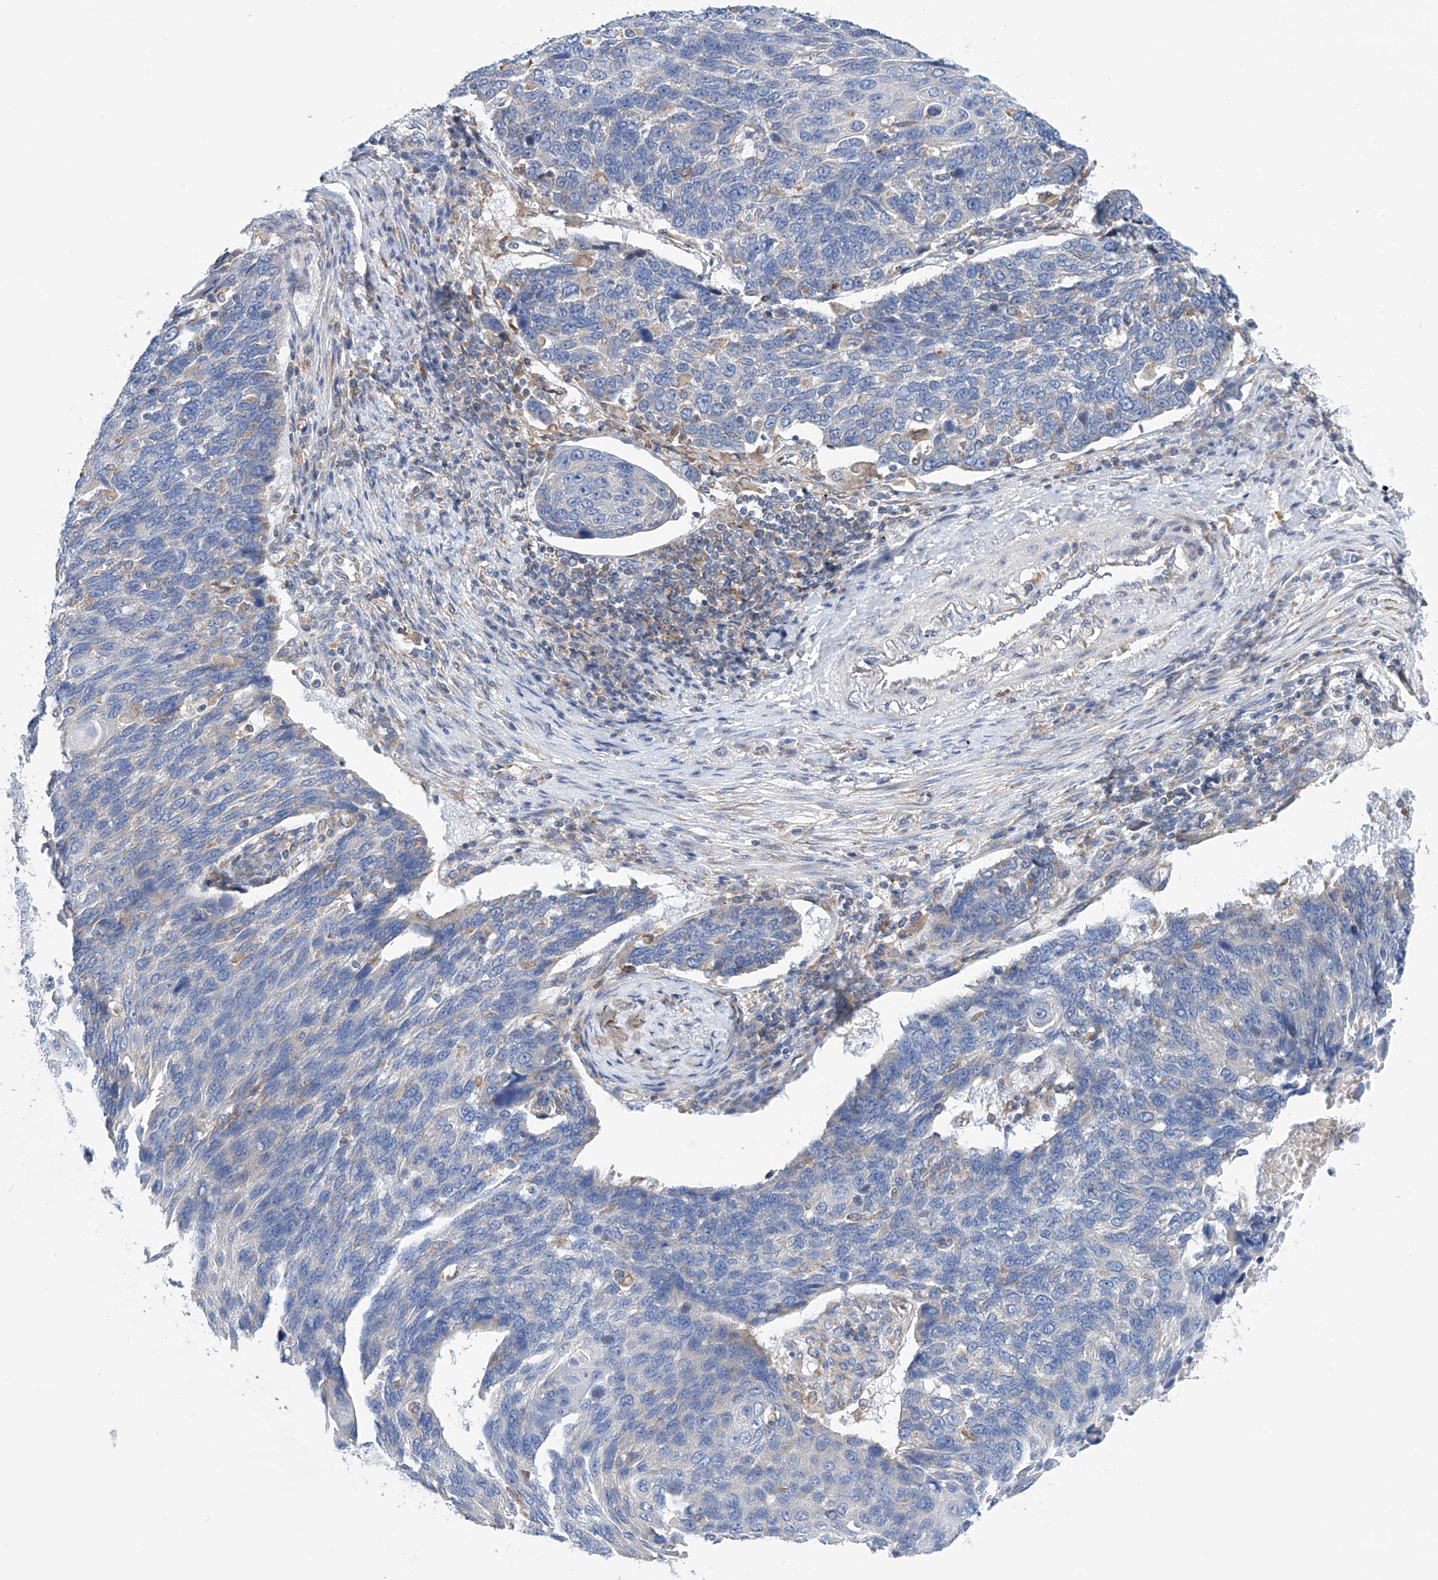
{"staining": {"intensity": "negative", "quantity": "none", "location": "none"}, "tissue": "lung cancer", "cell_type": "Tumor cells", "image_type": "cancer", "snomed": [{"axis": "morphology", "description": "Squamous cell carcinoma, NOS"}, {"axis": "topography", "description": "Lung"}], "caption": "A high-resolution photomicrograph shows immunohistochemistry (IHC) staining of lung cancer, which shows no significant positivity in tumor cells. (DAB immunohistochemistry (IHC), high magnification).", "gene": "MAD2L1", "patient": {"sex": "male", "age": 66}}